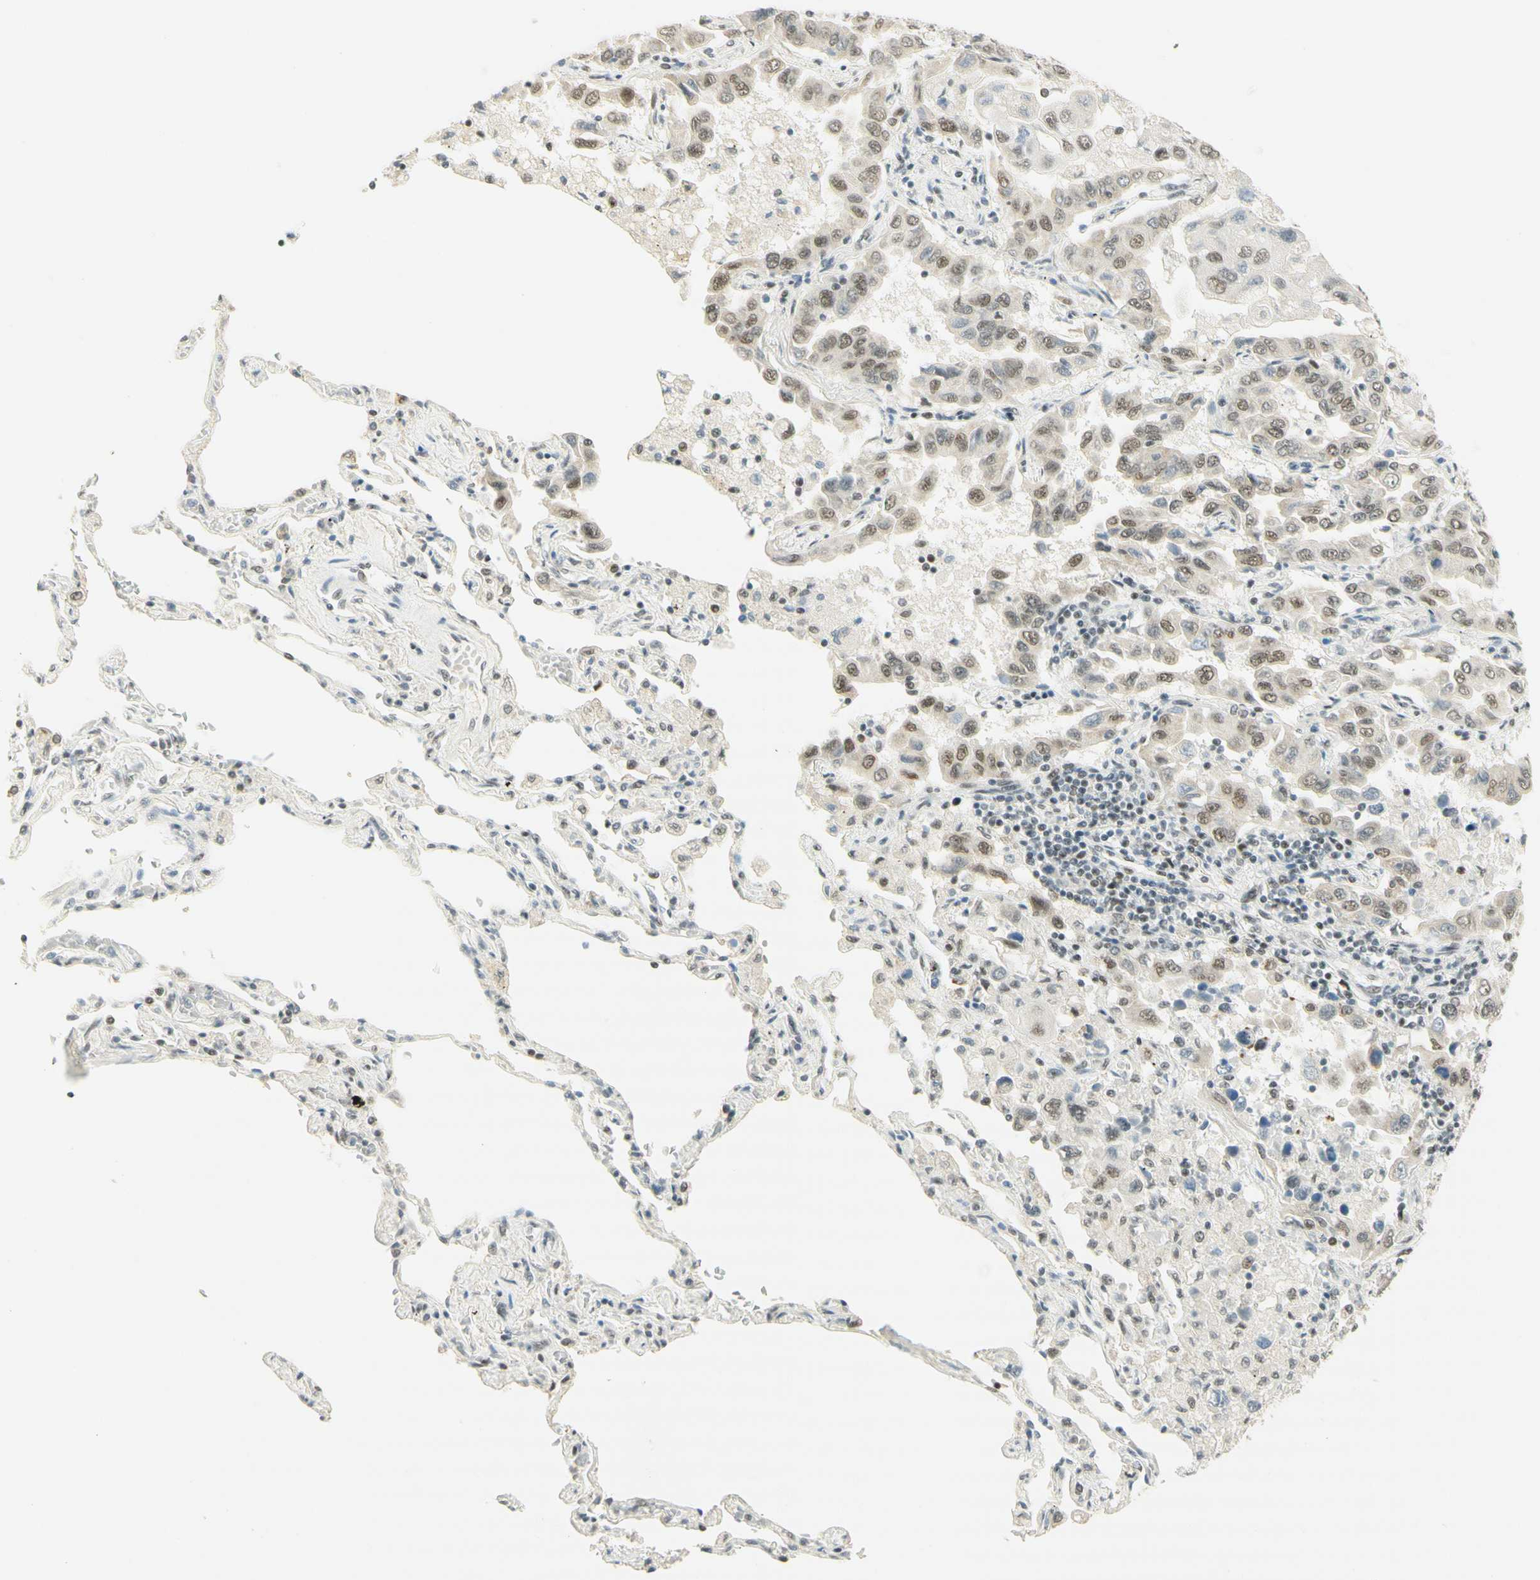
{"staining": {"intensity": "weak", "quantity": ">75%", "location": "nuclear"}, "tissue": "lung cancer", "cell_type": "Tumor cells", "image_type": "cancer", "snomed": [{"axis": "morphology", "description": "Adenocarcinoma, NOS"}, {"axis": "topography", "description": "Lung"}], "caption": "The histopathology image demonstrates immunohistochemical staining of lung adenocarcinoma. There is weak nuclear positivity is identified in approximately >75% of tumor cells.", "gene": "PMS2", "patient": {"sex": "male", "age": 64}}